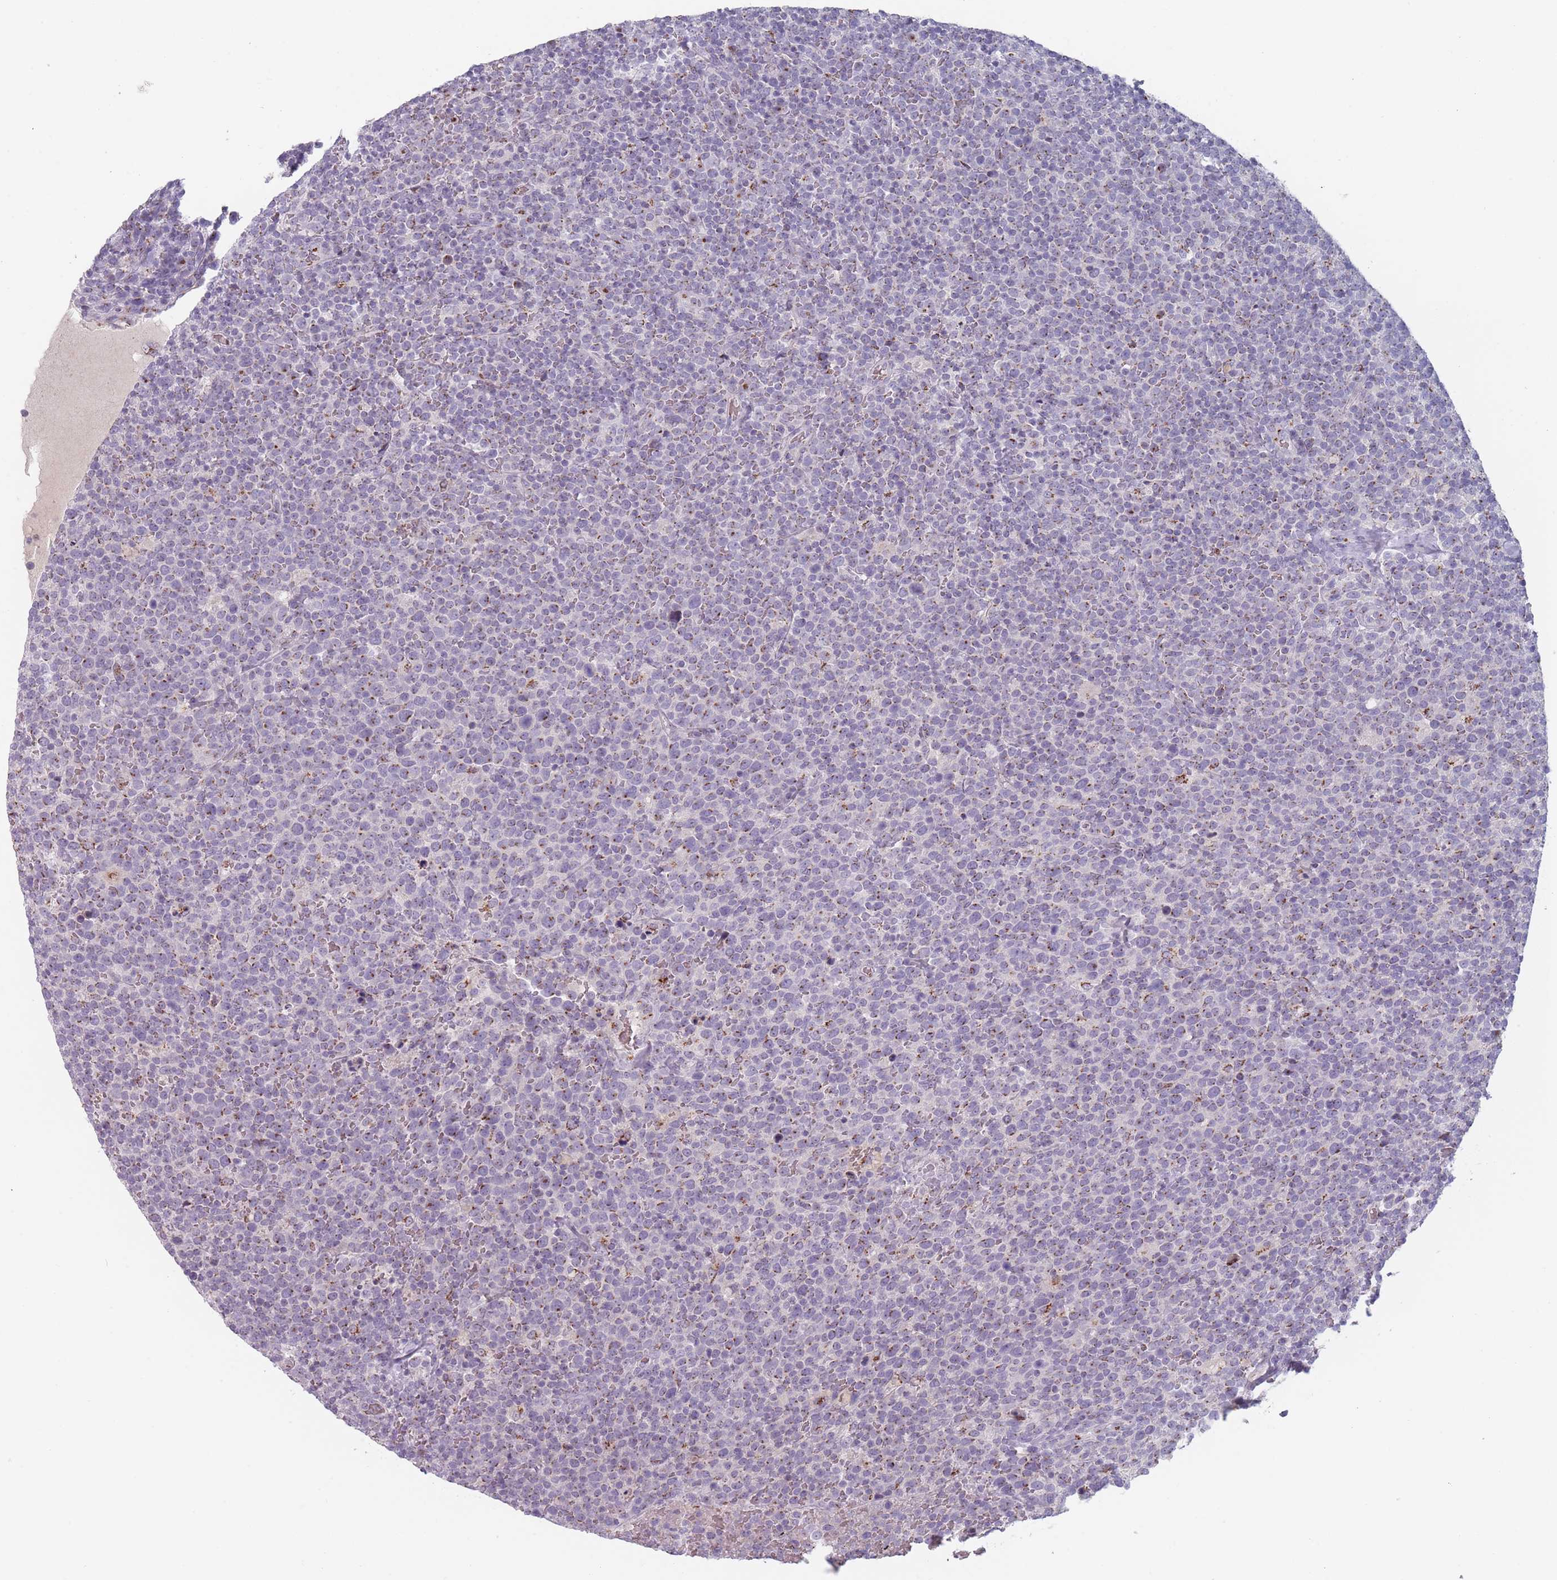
{"staining": {"intensity": "moderate", "quantity": "<25%", "location": "cytoplasmic/membranous"}, "tissue": "lymphoma", "cell_type": "Tumor cells", "image_type": "cancer", "snomed": [{"axis": "morphology", "description": "Malignant lymphoma, non-Hodgkin's type, High grade"}, {"axis": "topography", "description": "Lymph node"}], "caption": "Tumor cells show moderate cytoplasmic/membranous staining in about <25% of cells in lymphoma.", "gene": "MAN1B1", "patient": {"sex": "male", "age": 61}}